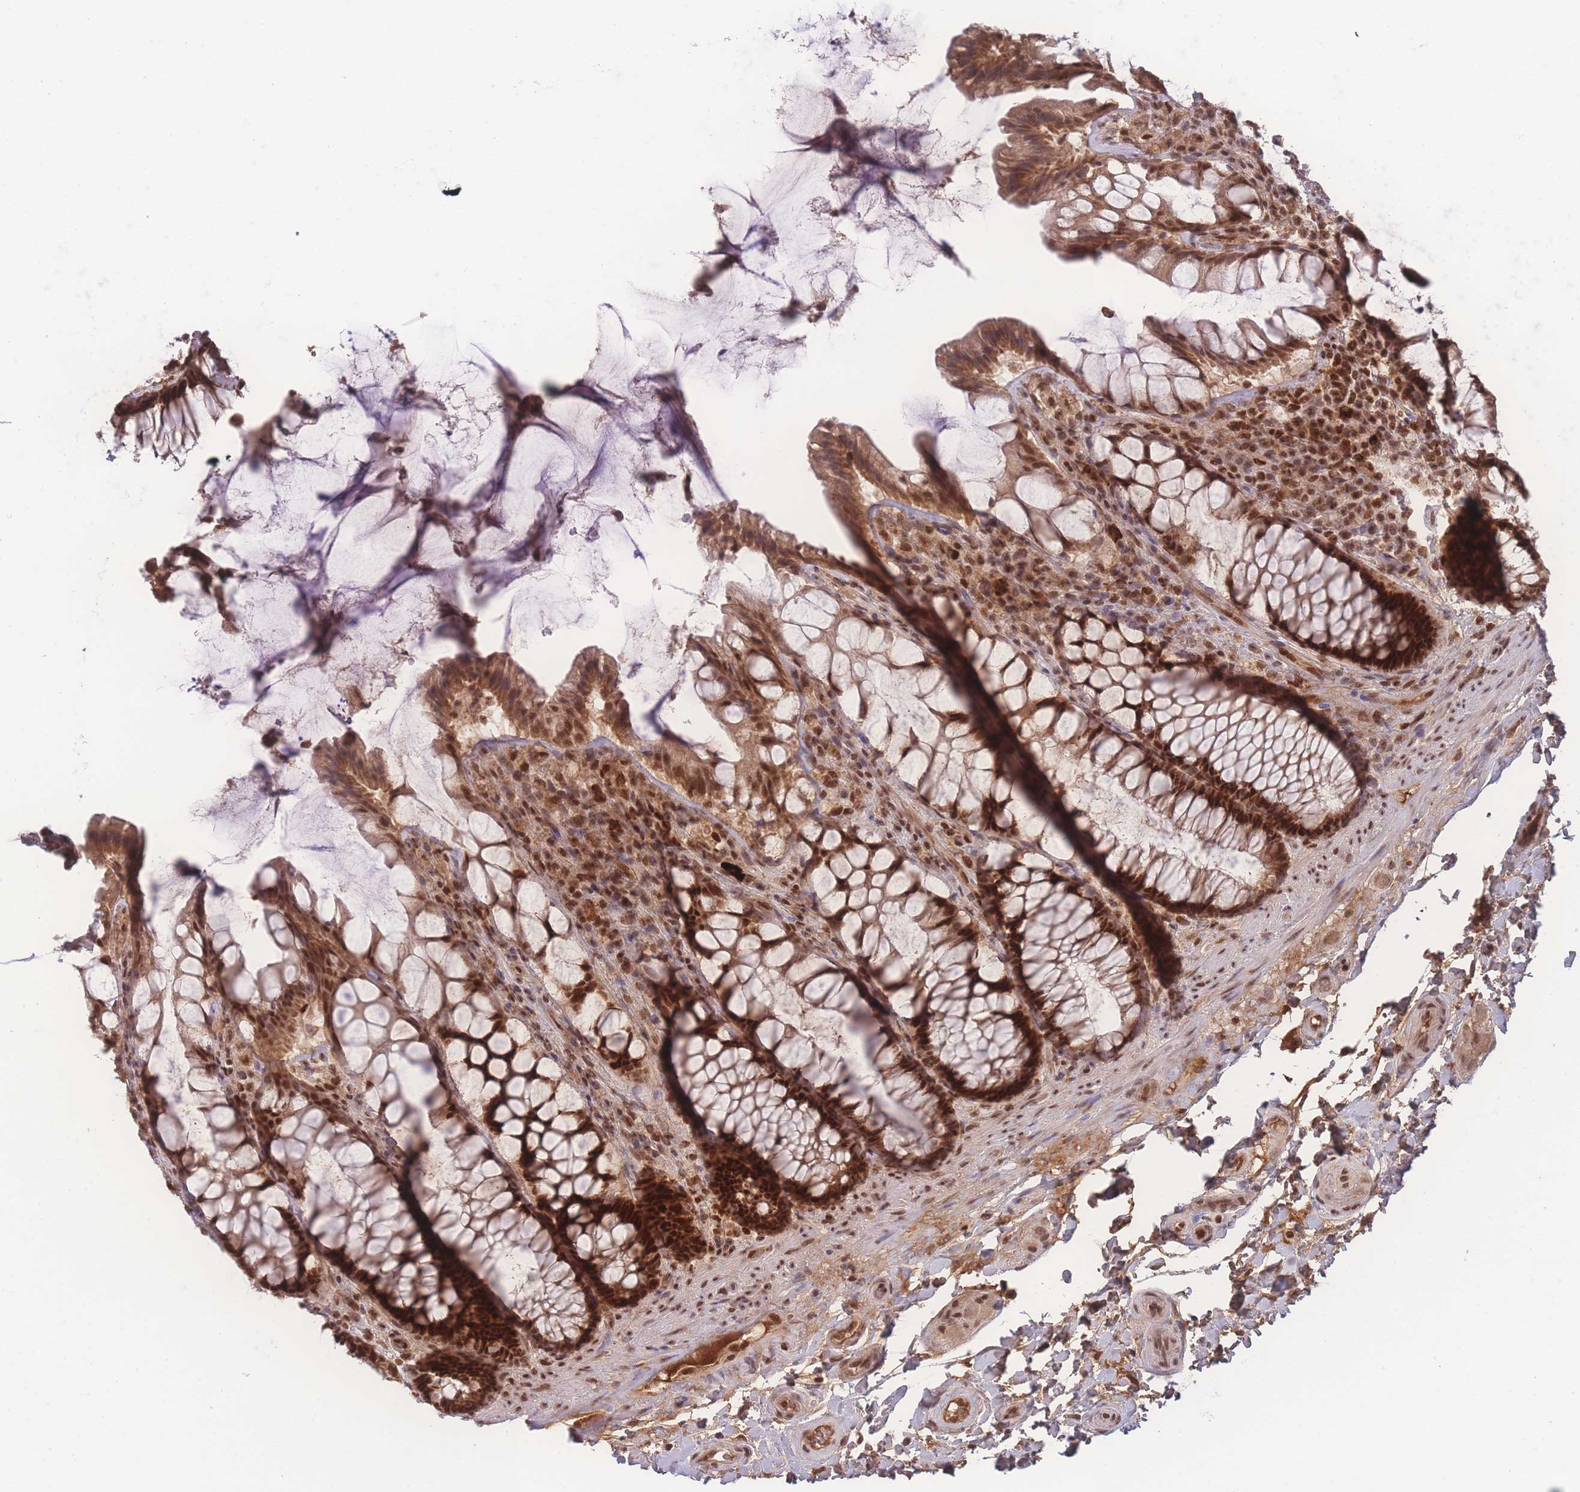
{"staining": {"intensity": "strong", "quantity": ">75%", "location": "cytoplasmic/membranous,nuclear"}, "tissue": "rectum", "cell_type": "Glandular cells", "image_type": "normal", "snomed": [{"axis": "morphology", "description": "Normal tissue, NOS"}, {"axis": "topography", "description": "Rectum"}], "caption": "Immunohistochemistry histopathology image of unremarkable human rectum stained for a protein (brown), which displays high levels of strong cytoplasmic/membranous,nuclear positivity in about >75% of glandular cells.", "gene": "RAVER1", "patient": {"sex": "female", "age": 58}}